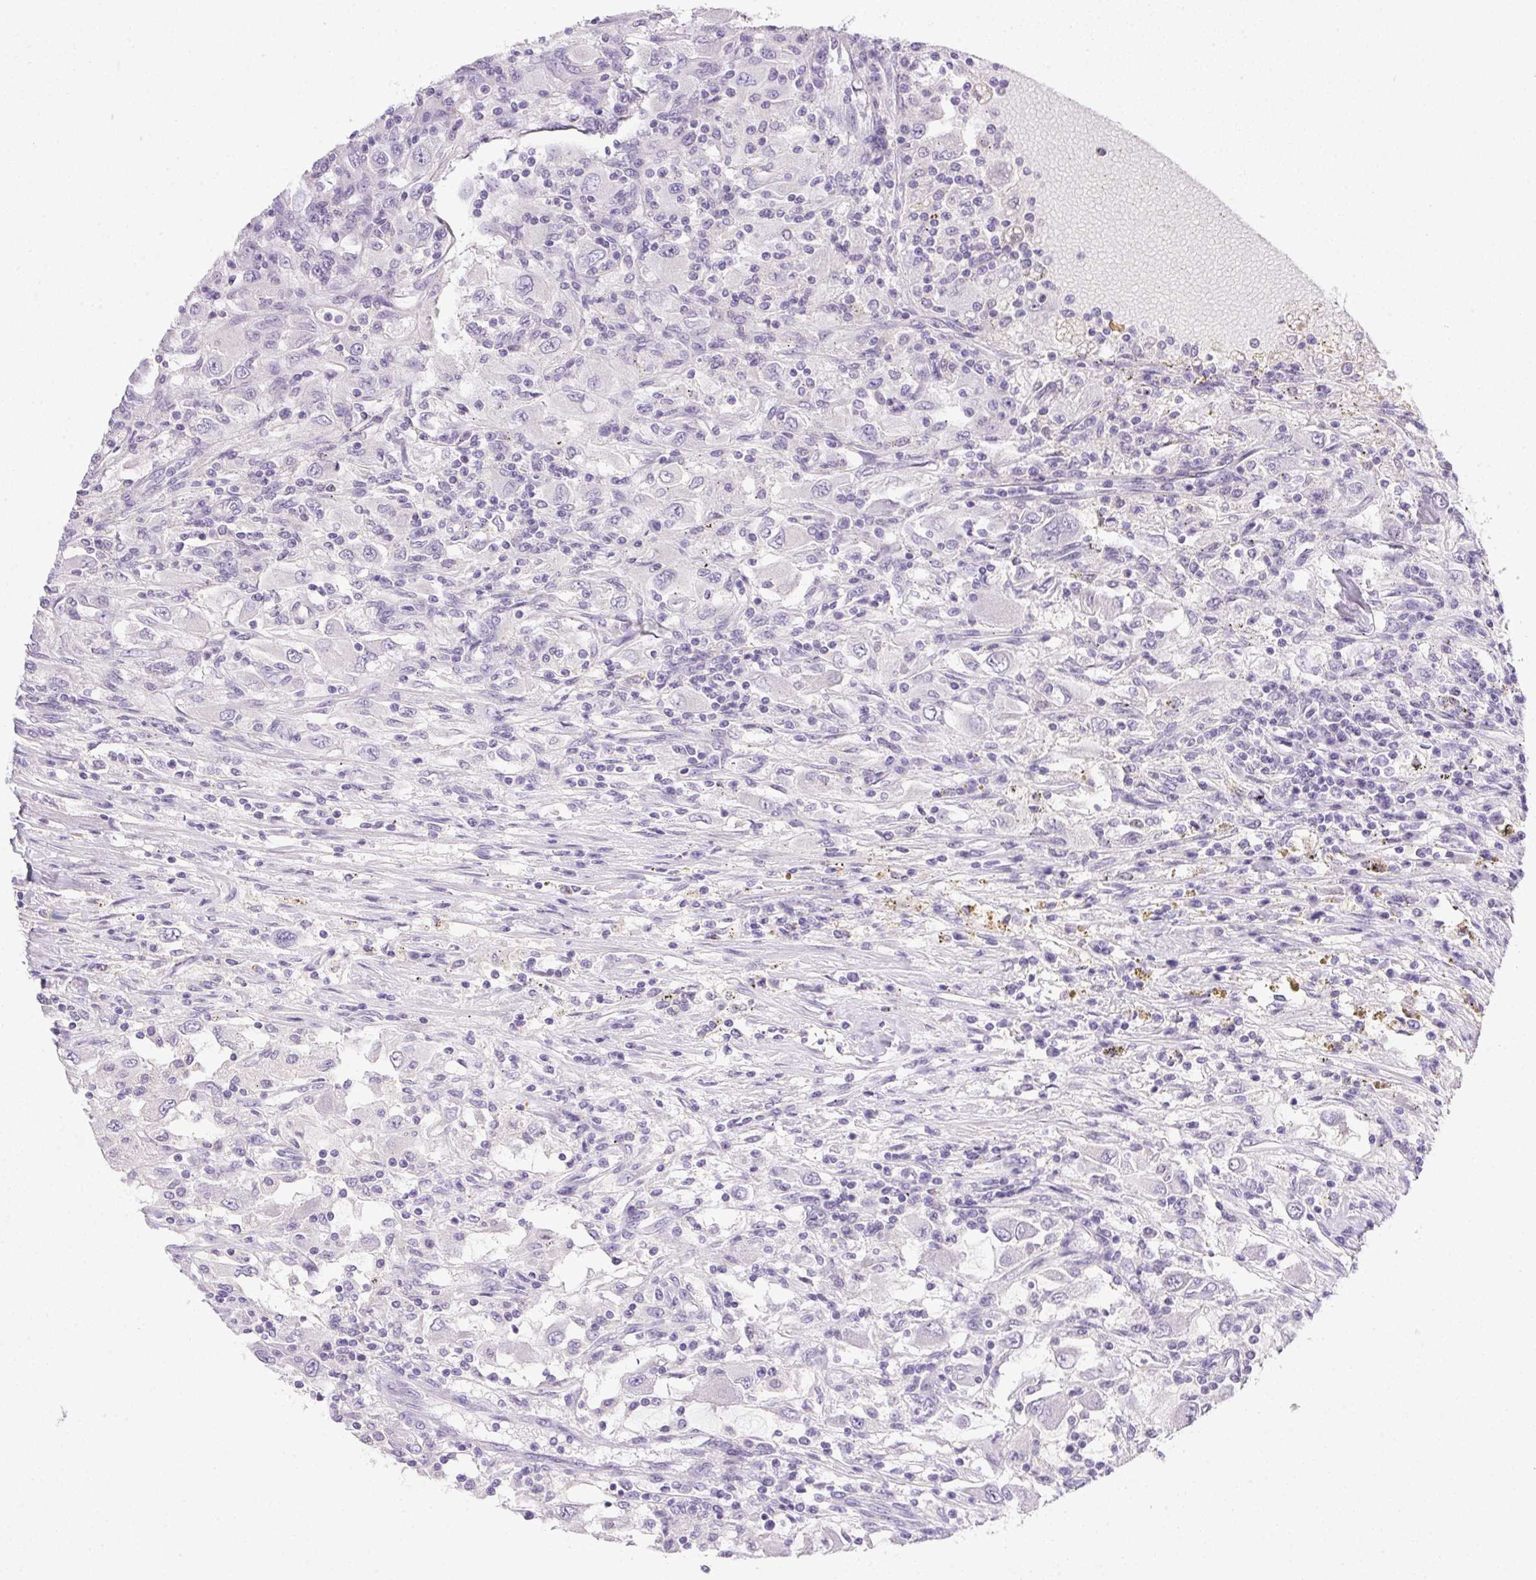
{"staining": {"intensity": "negative", "quantity": "none", "location": "none"}, "tissue": "renal cancer", "cell_type": "Tumor cells", "image_type": "cancer", "snomed": [{"axis": "morphology", "description": "Adenocarcinoma, NOS"}, {"axis": "topography", "description": "Kidney"}], "caption": "Immunohistochemical staining of human adenocarcinoma (renal) exhibits no significant positivity in tumor cells.", "gene": "SLC17A7", "patient": {"sex": "female", "age": 67}}